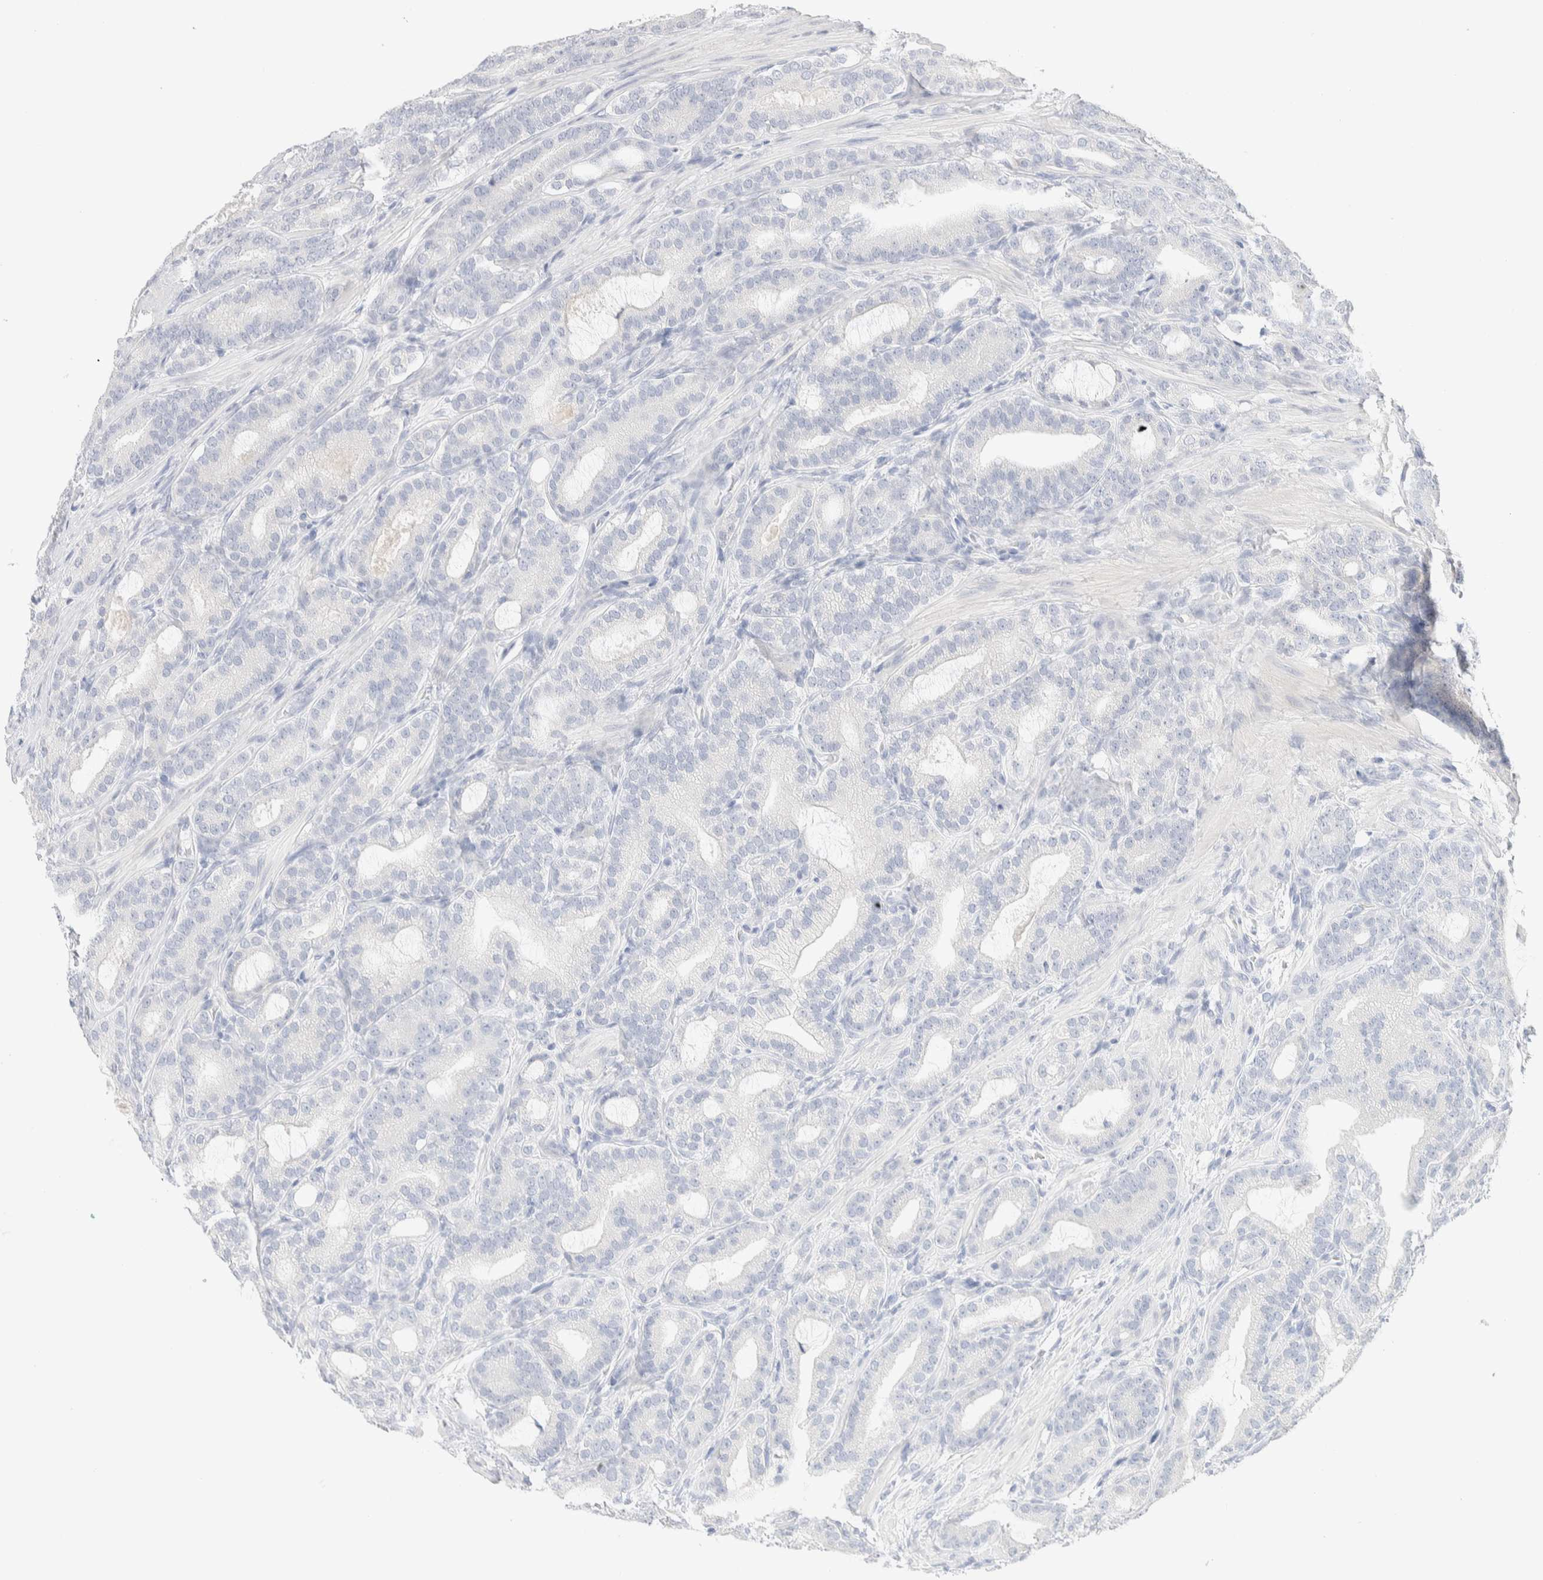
{"staining": {"intensity": "negative", "quantity": "none", "location": "none"}, "tissue": "prostate cancer", "cell_type": "Tumor cells", "image_type": "cancer", "snomed": [{"axis": "morphology", "description": "Adenocarcinoma, High grade"}, {"axis": "topography", "description": "Prostate"}], "caption": "An immunohistochemistry (IHC) photomicrograph of prostate cancer is shown. There is no staining in tumor cells of prostate cancer.", "gene": "RIDA", "patient": {"sex": "male", "age": 60}}